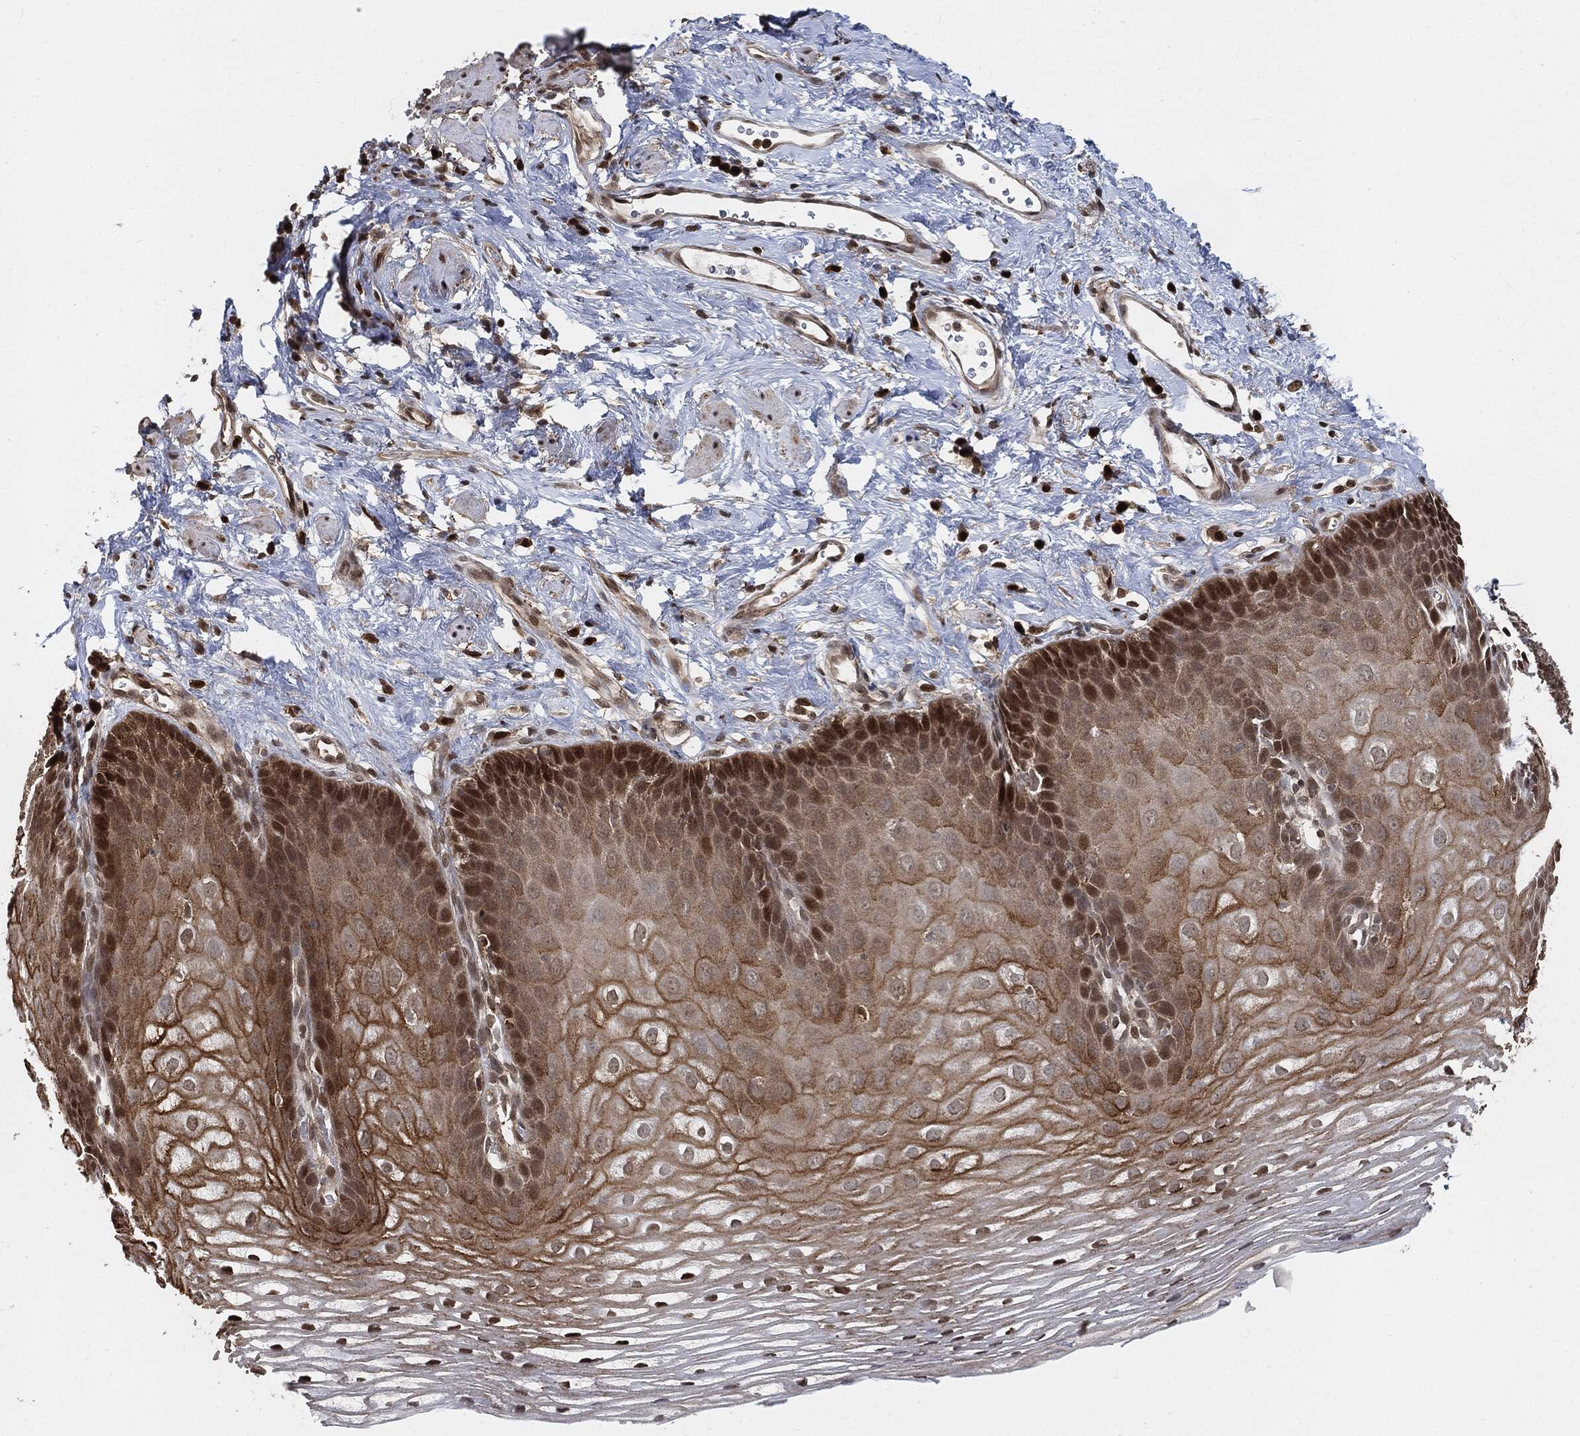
{"staining": {"intensity": "moderate", "quantity": "25%-75%", "location": "cytoplasmic/membranous,nuclear"}, "tissue": "esophagus", "cell_type": "Squamous epithelial cells", "image_type": "normal", "snomed": [{"axis": "morphology", "description": "Normal tissue, NOS"}, {"axis": "topography", "description": "Esophagus"}], "caption": "Immunohistochemical staining of benign human esophagus exhibits 25%-75% levels of moderate cytoplasmic/membranous,nuclear protein positivity in about 25%-75% of squamous epithelial cells. Ihc stains the protein of interest in brown and the nuclei are stained blue.", "gene": "CUTA", "patient": {"sex": "male", "age": 64}}